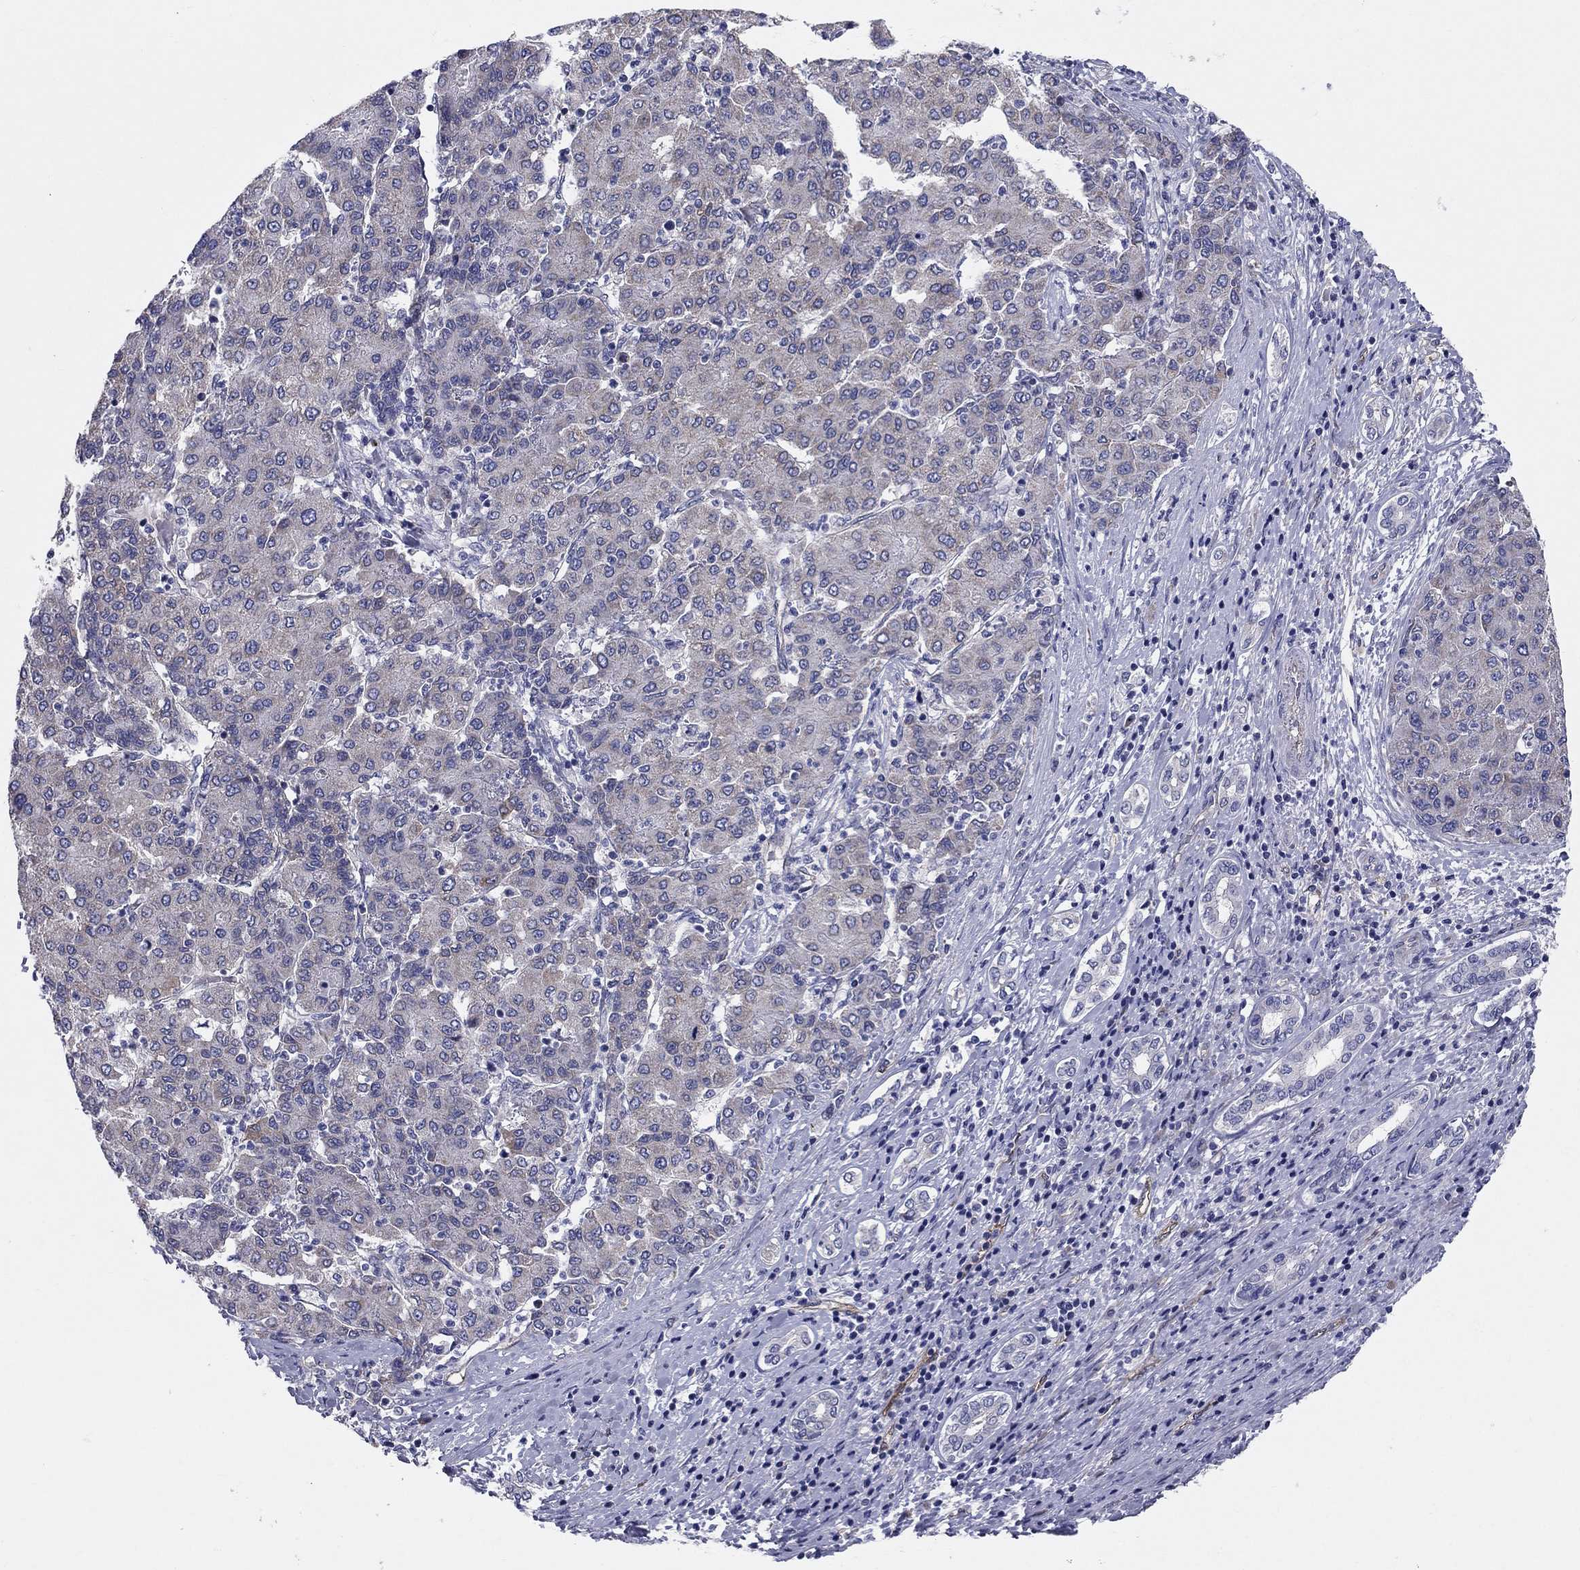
{"staining": {"intensity": "negative", "quantity": "none", "location": "none"}, "tissue": "liver cancer", "cell_type": "Tumor cells", "image_type": "cancer", "snomed": [{"axis": "morphology", "description": "Carcinoma, Hepatocellular, NOS"}, {"axis": "topography", "description": "Liver"}], "caption": "There is no significant positivity in tumor cells of liver cancer (hepatocellular carcinoma).", "gene": "EMP2", "patient": {"sex": "male", "age": 65}}